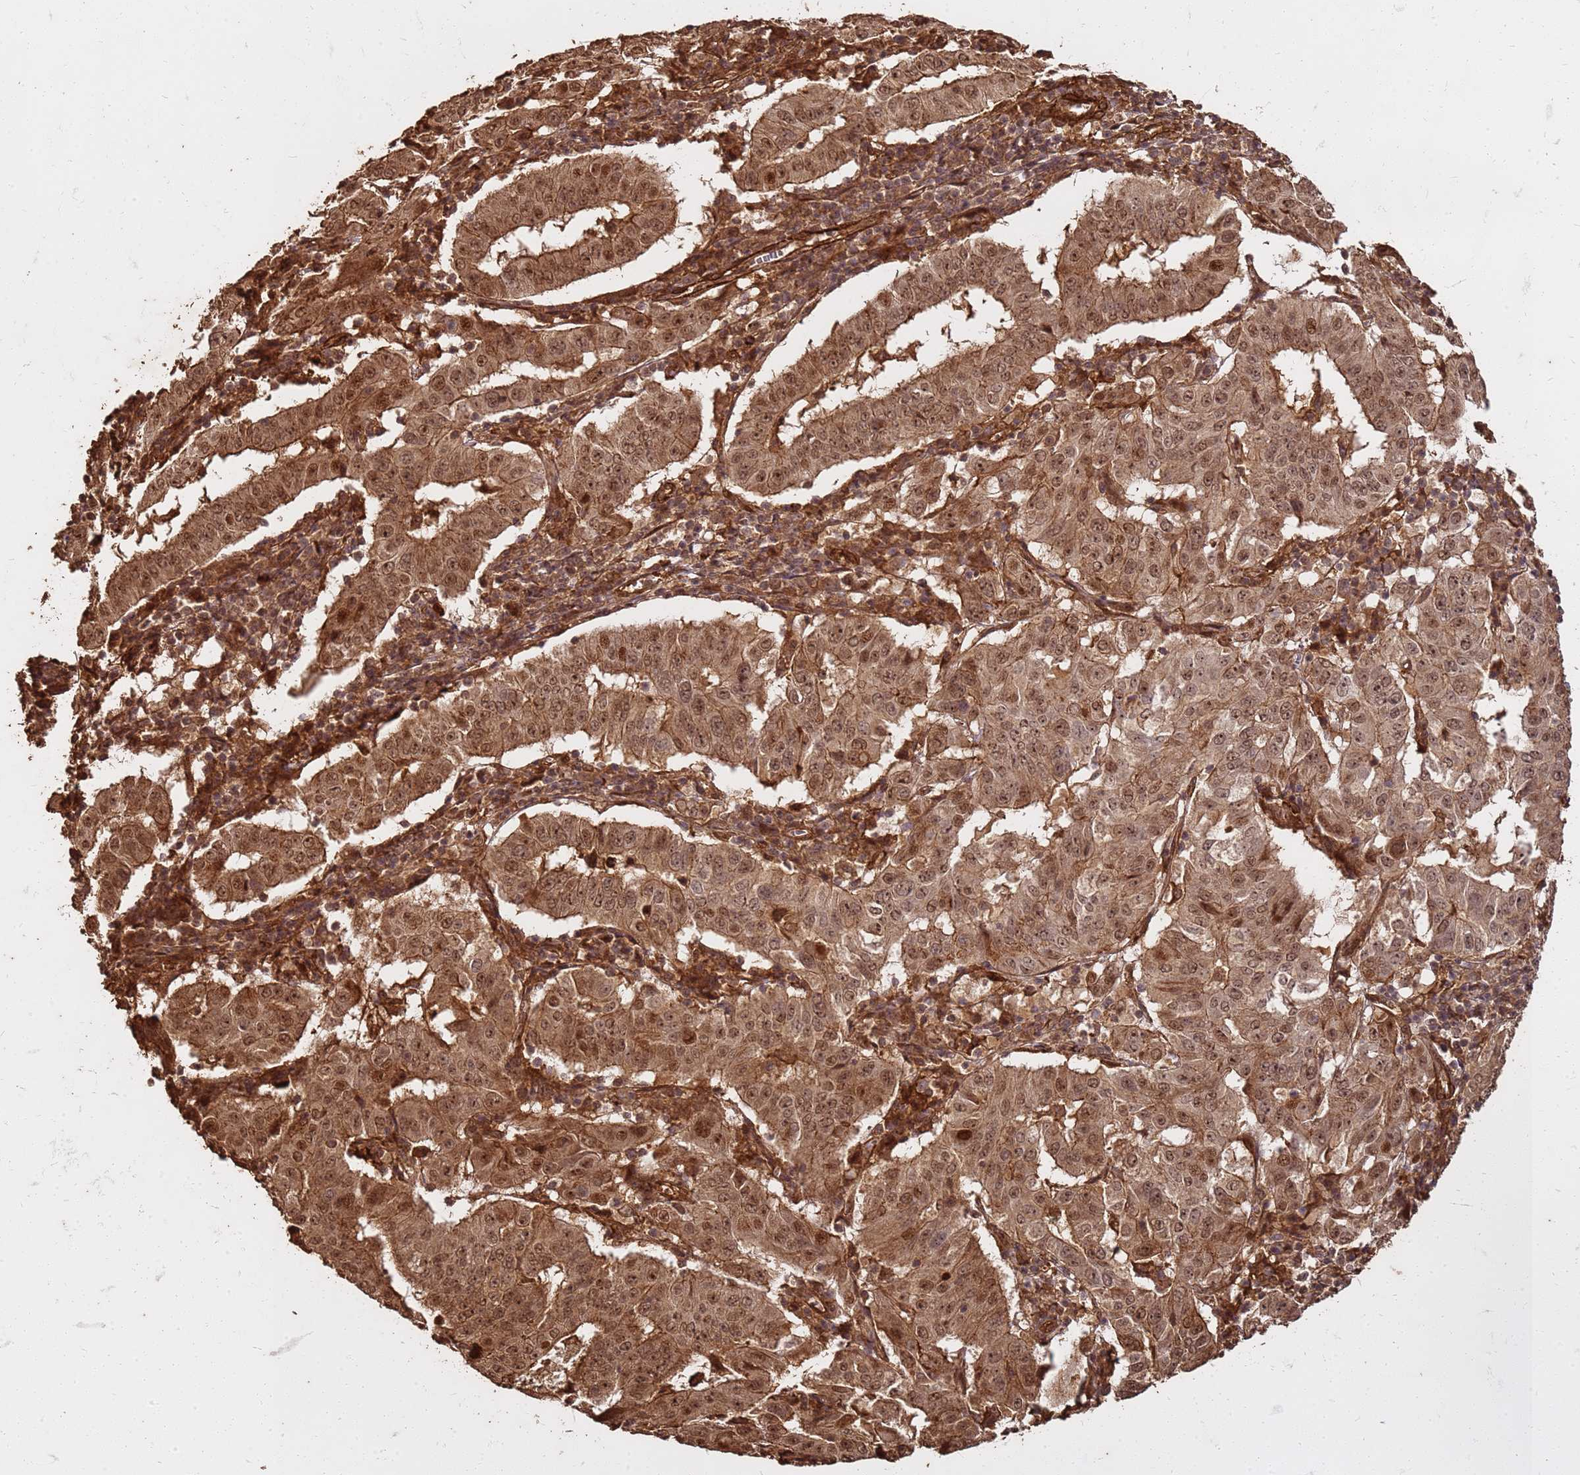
{"staining": {"intensity": "moderate", "quantity": ">75%", "location": "cytoplasmic/membranous,nuclear"}, "tissue": "pancreatic cancer", "cell_type": "Tumor cells", "image_type": "cancer", "snomed": [{"axis": "morphology", "description": "Adenocarcinoma, NOS"}, {"axis": "topography", "description": "Pancreas"}], "caption": "Immunohistochemistry (DAB) staining of pancreatic adenocarcinoma shows moderate cytoplasmic/membranous and nuclear protein expression in approximately >75% of tumor cells. (brown staining indicates protein expression, while blue staining denotes nuclei).", "gene": "KIF26A", "patient": {"sex": "male", "age": 63}}